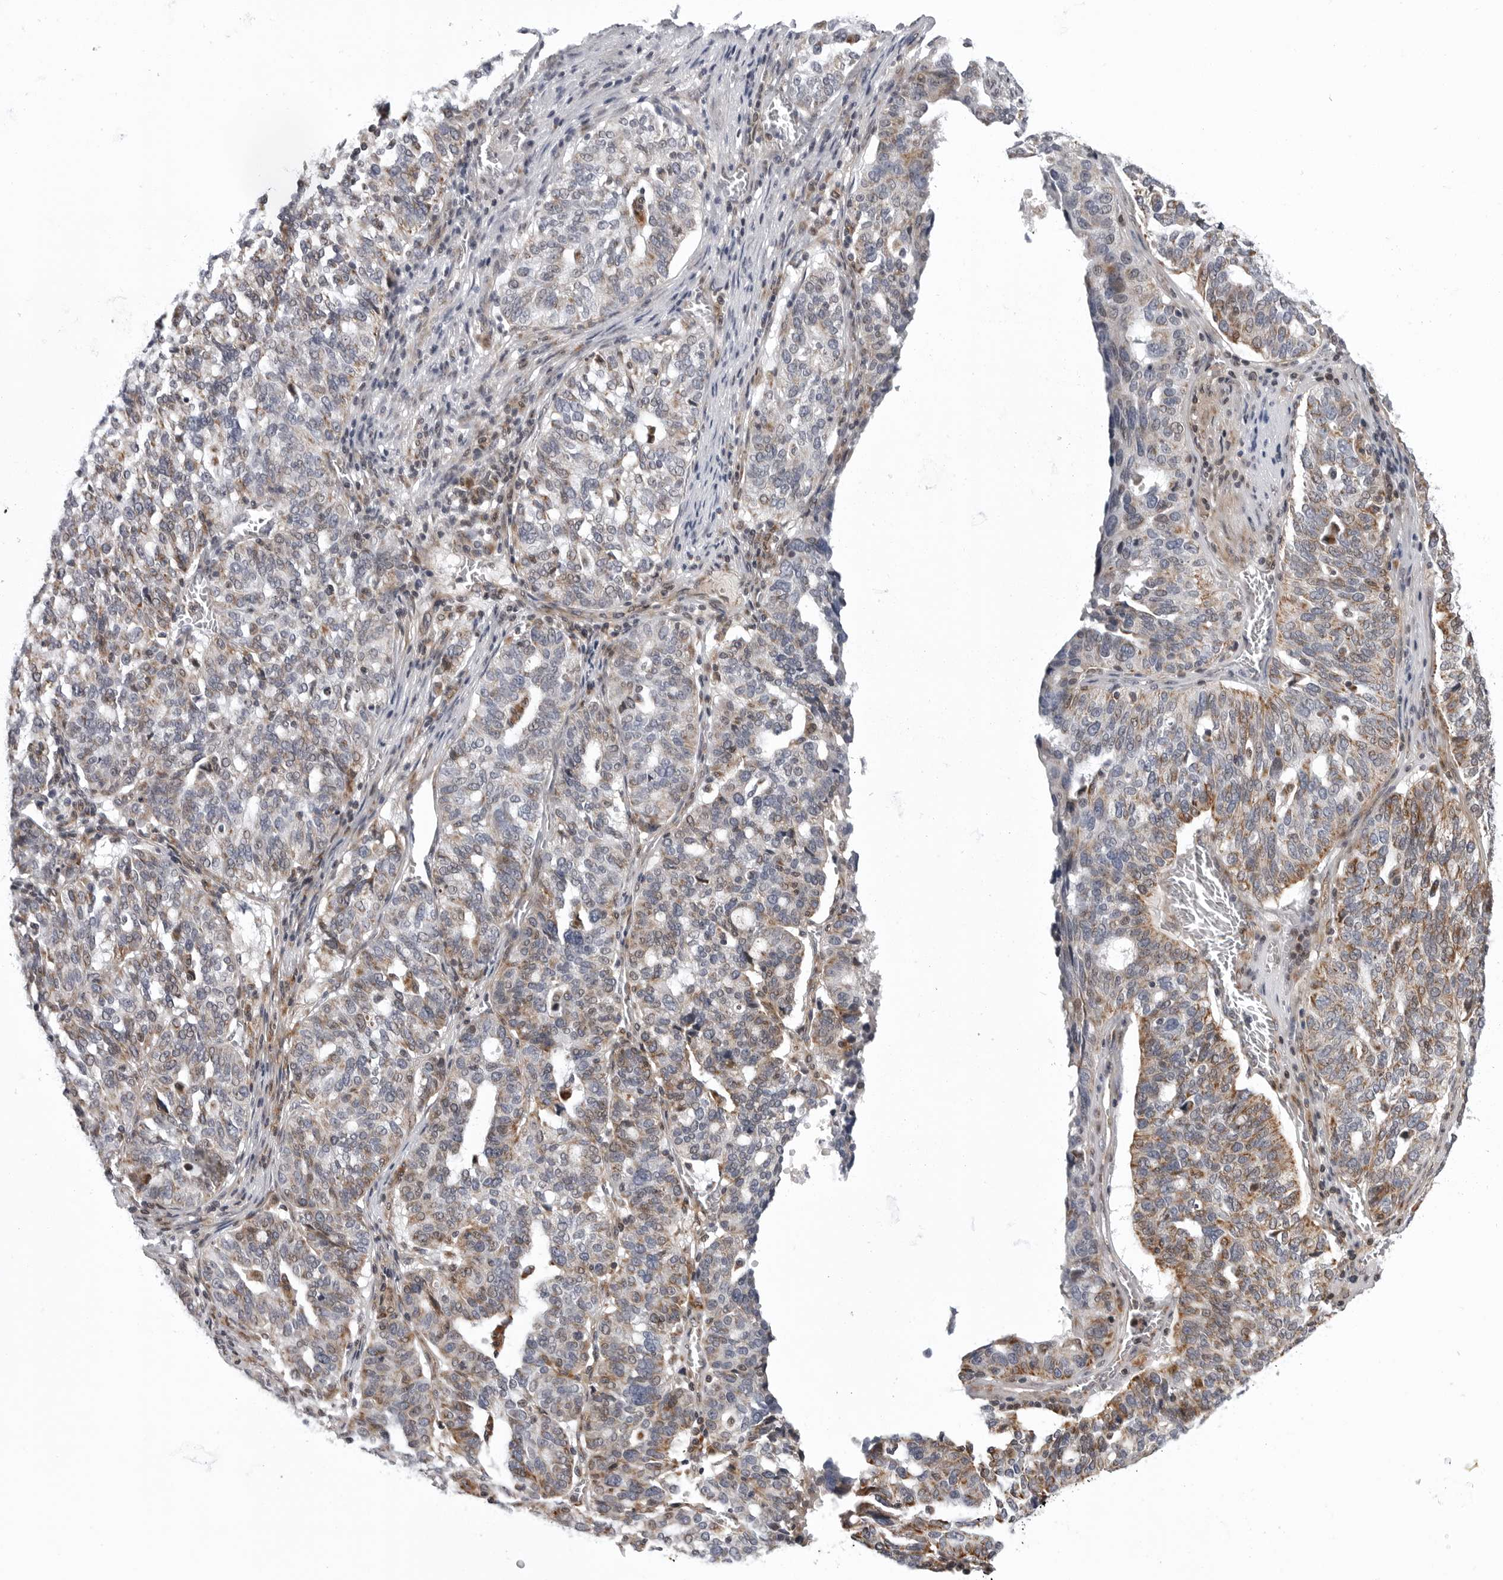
{"staining": {"intensity": "moderate", "quantity": ">75%", "location": "cytoplasmic/membranous"}, "tissue": "ovarian cancer", "cell_type": "Tumor cells", "image_type": "cancer", "snomed": [{"axis": "morphology", "description": "Cystadenocarcinoma, serous, NOS"}, {"axis": "topography", "description": "Ovary"}], "caption": "There is medium levels of moderate cytoplasmic/membranous expression in tumor cells of ovarian cancer, as demonstrated by immunohistochemical staining (brown color).", "gene": "CDK20", "patient": {"sex": "female", "age": 59}}